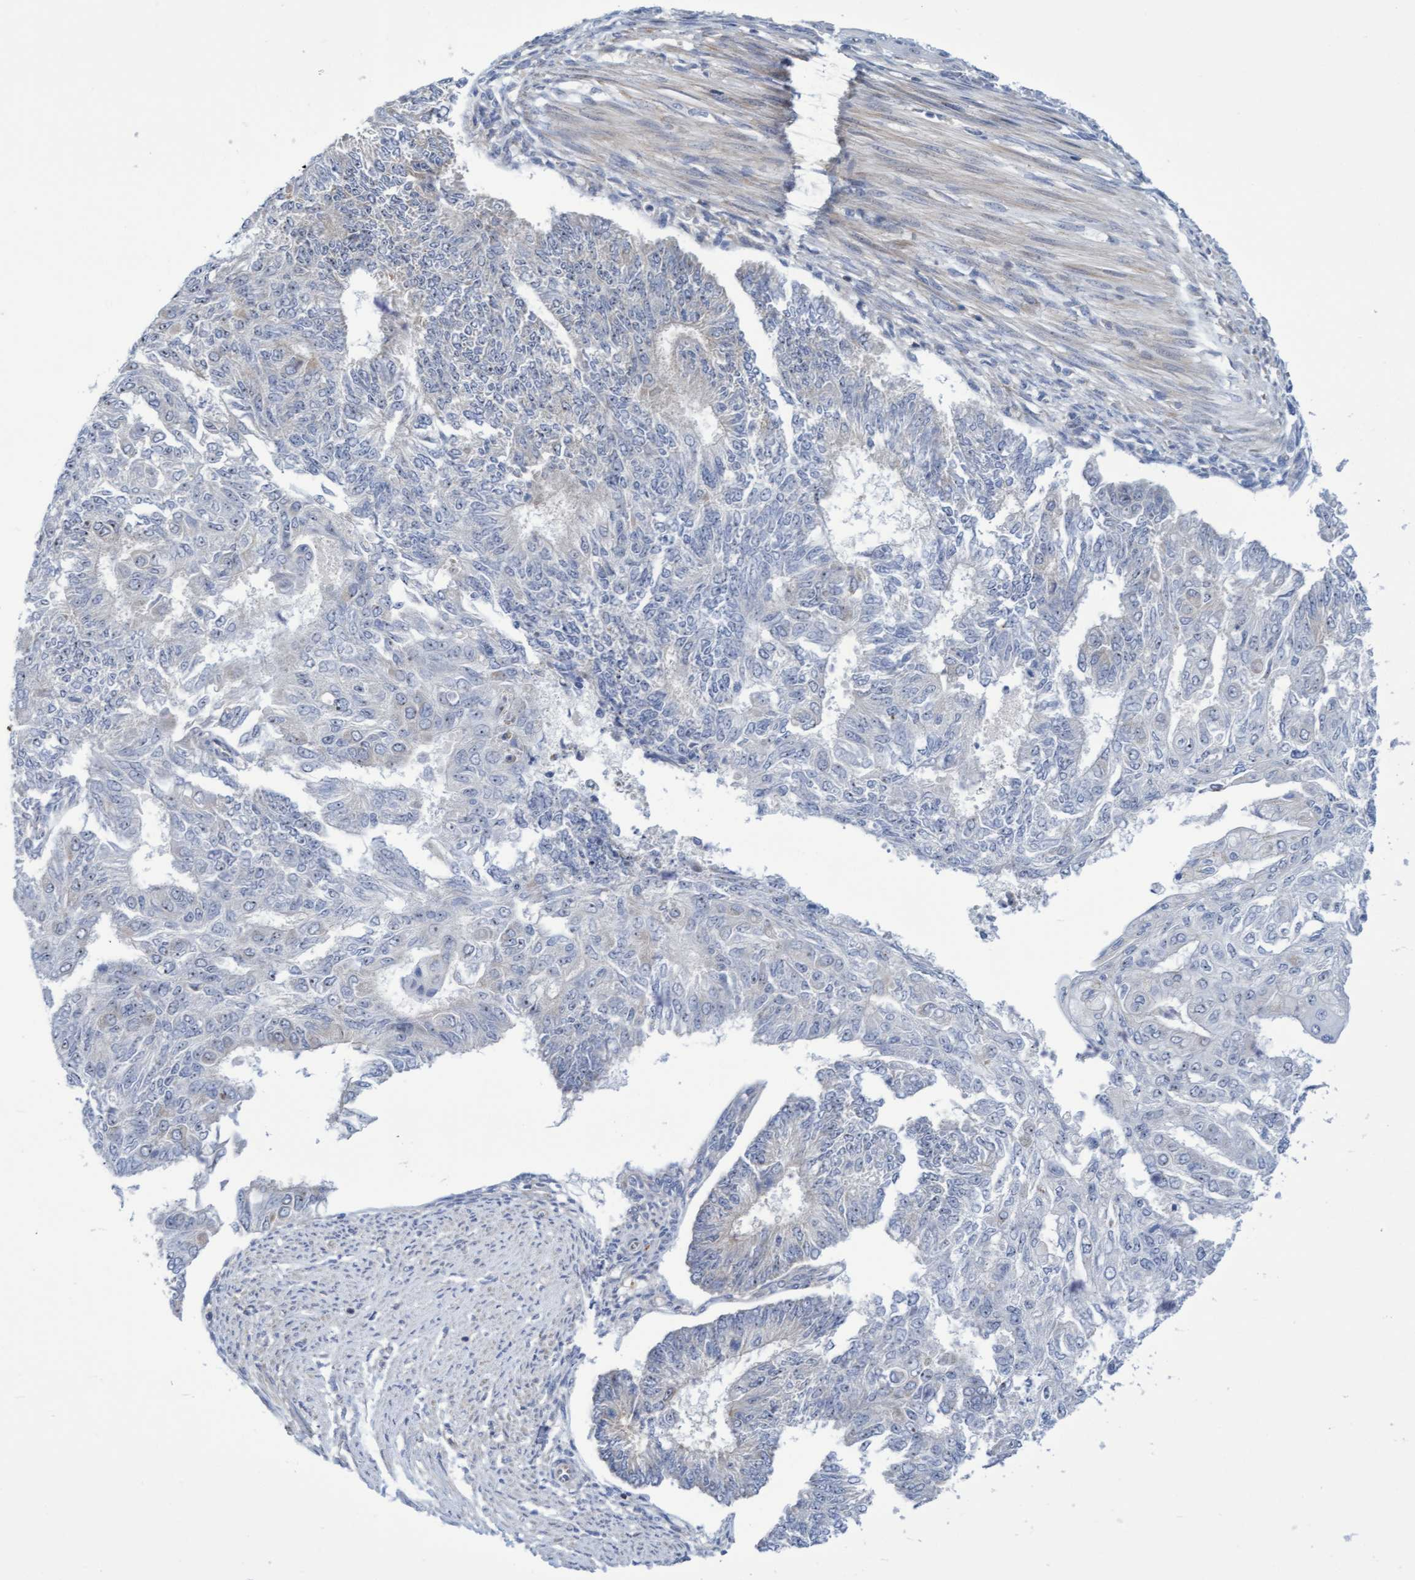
{"staining": {"intensity": "negative", "quantity": "none", "location": "none"}, "tissue": "endometrial cancer", "cell_type": "Tumor cells", "image_type": "cancer", "snomed": [{"axis": "morphology", "description": "Adenocarcinoma, NOS"}, {"axis": "topography", "description": "Endometrium"}], "caption": "Micrograph shows no protein expression in tumor cells of endometrial cancer tissue.", "gene": "FNBP1", "patient": {"sex": "female", "age": 32}}